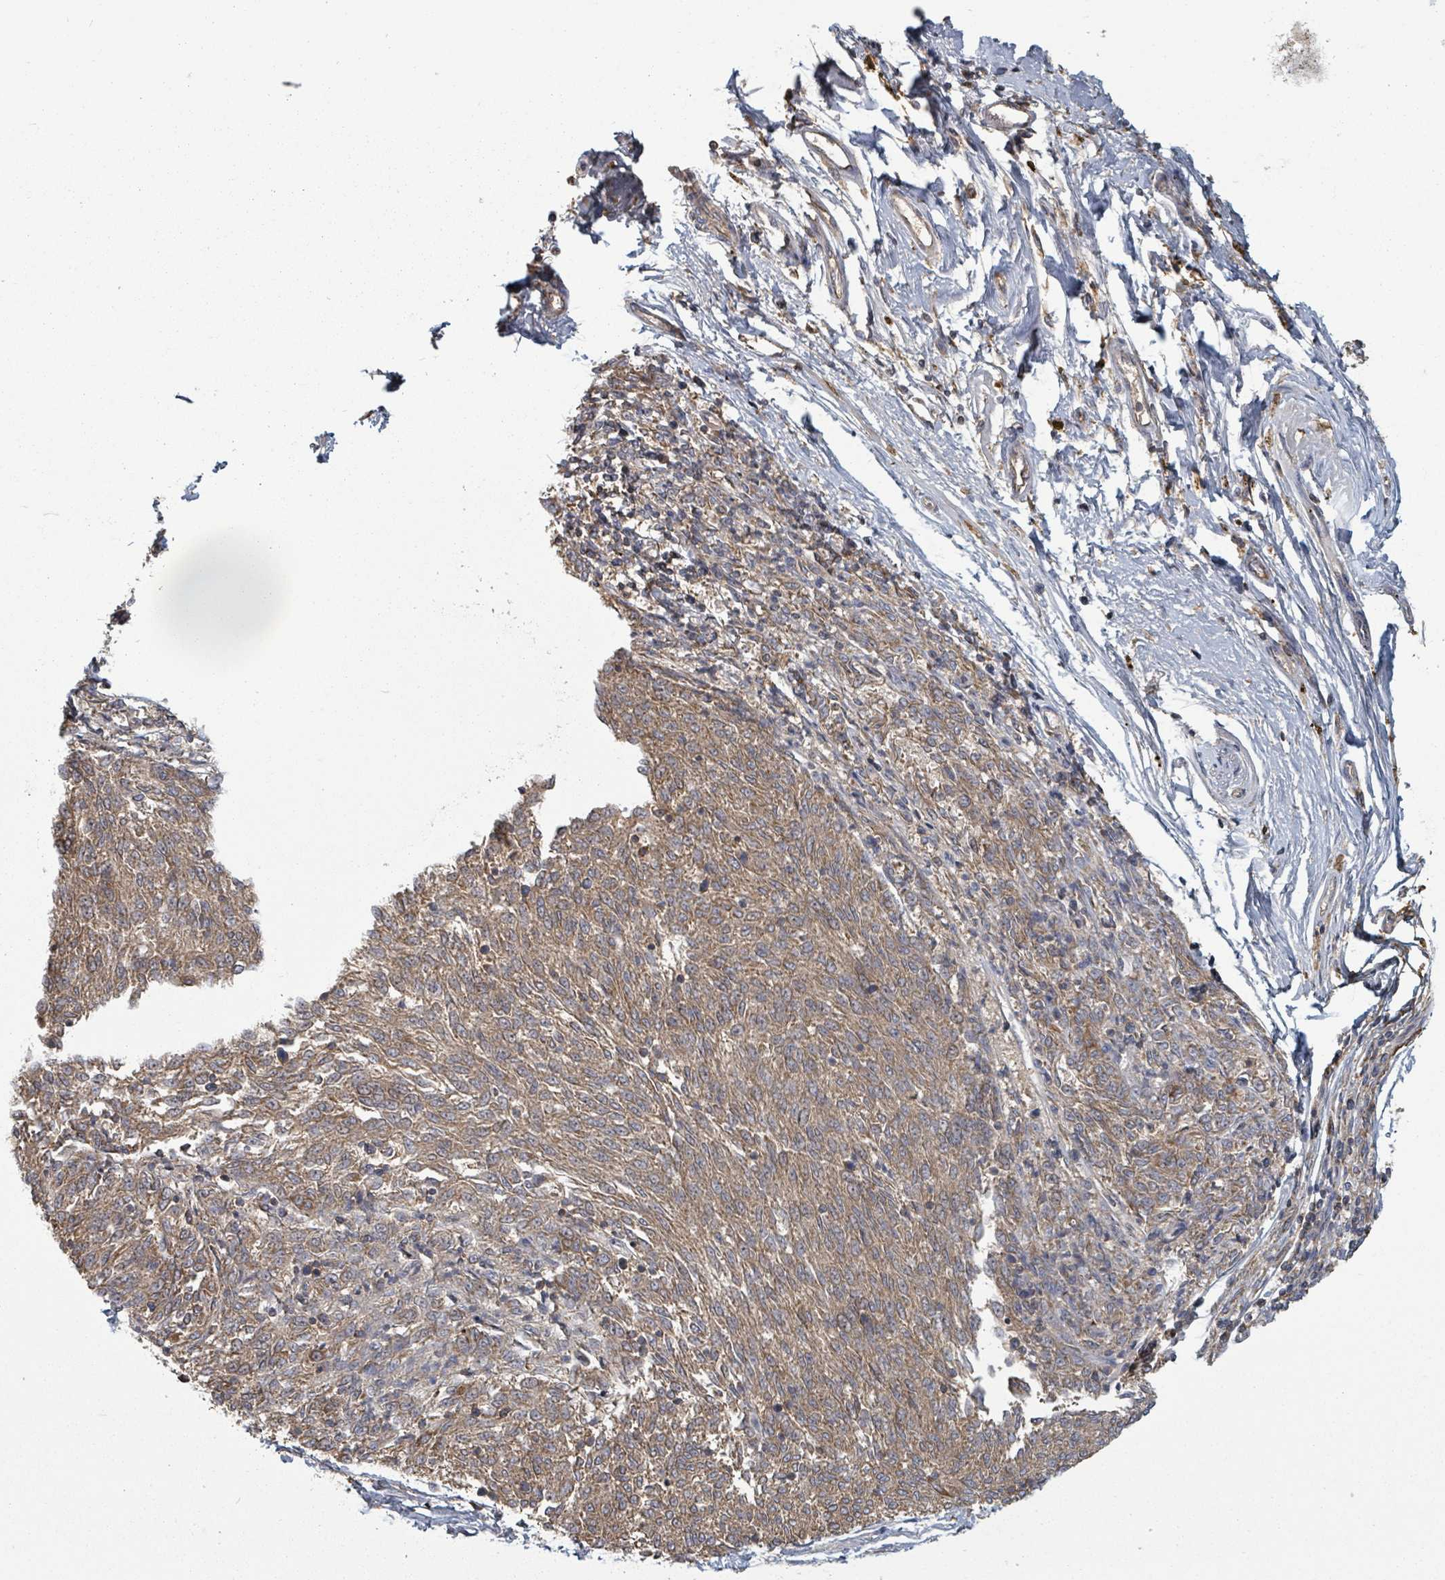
{"staining": {"intensity": "moderate", "quantity": ">75%", "location": "cytoplasmic/membranous"}, "tissue": "melanoma", "cell_type": "Tumor cells", "image_type": "cancer", "snomed": [{"axis": "morphology", "description": "Malignant melanoma, NOS"}, {"axis": "topography", "description": "Skin"}], "caption": "A medium amount of moderate cytoplasmic/membranous positivity is present in about >75% of tumor cells in malignant melanoma tissue. (brown staining indicates protein expression, while blue staining denotes nuclei).", "gene": "GABBR1", "patient": {"sex": "female", "age": 72}}